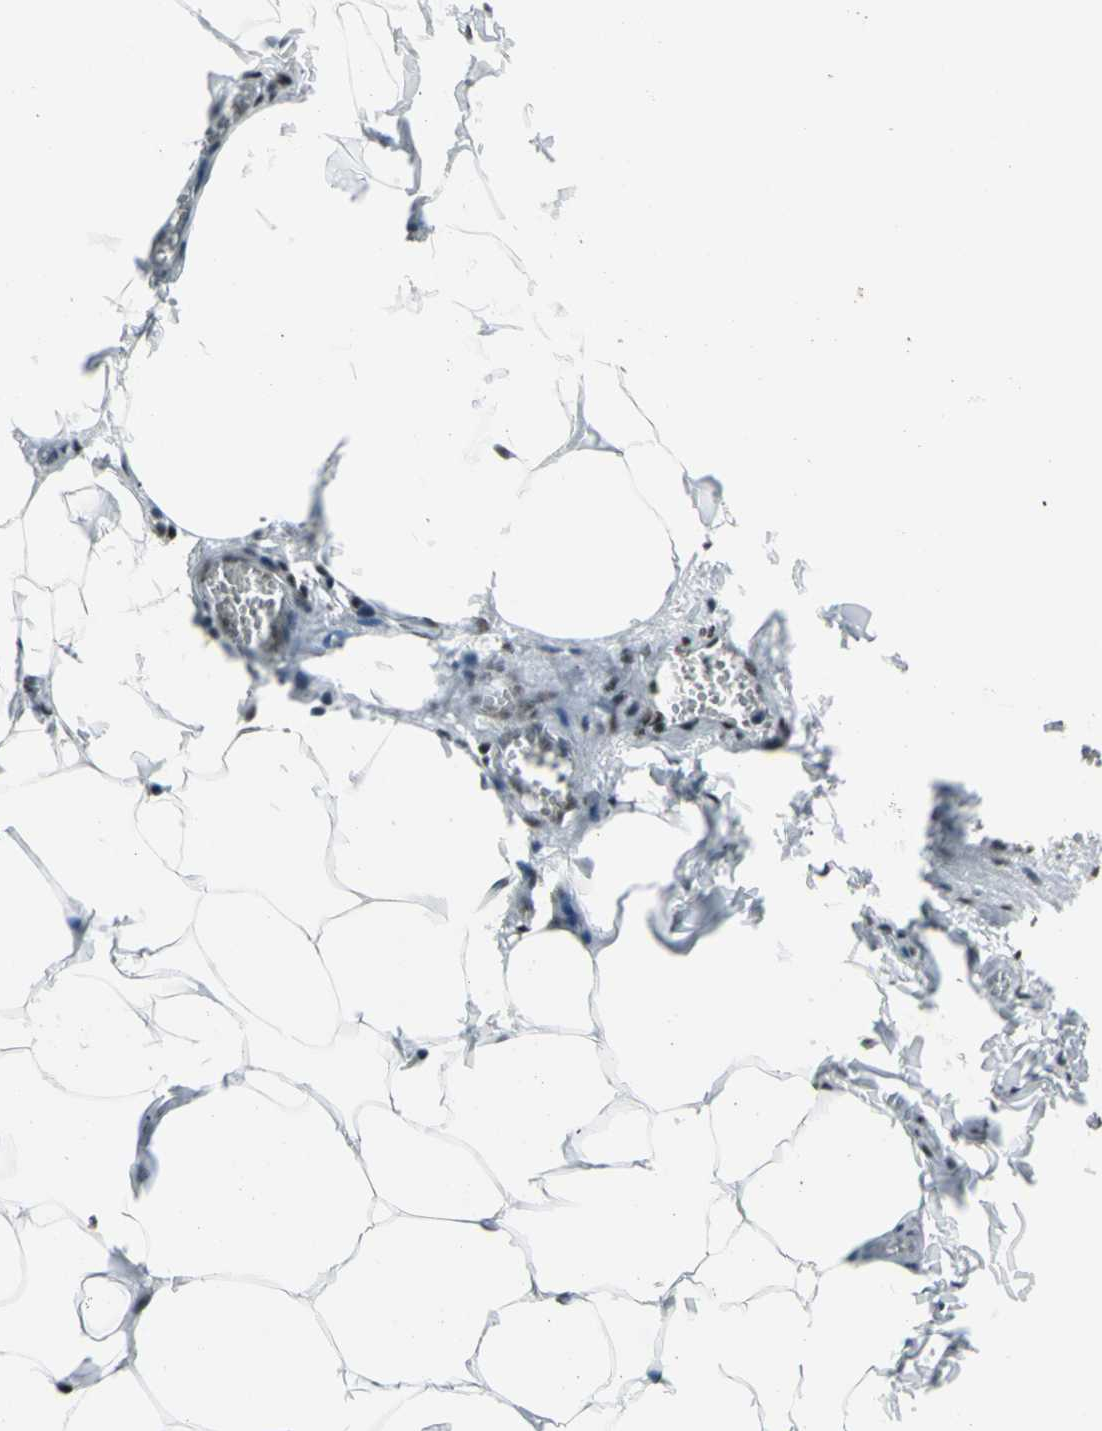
{"staining": {"intensity": "strong", "quantity": ">75%", "location": "nuclear"}, "tissue": "adipose tissue", "cell_type": "Adipocytes", "image_type": "normal", "snomed": [{"axis": "morphology", "description": "Normal tissue, NOS"}, {"axis": "topography", "description": "Vascular tissue"}], "caption": "A high amount of strong nuclear positivity is seen in about >75% of adipocytes in benign adipose tissue. Ihc stains the protein in brown and the nuclei are stained blue.", "gene": "CCAR1", "patient": {"sex": "male", "age": 41}}